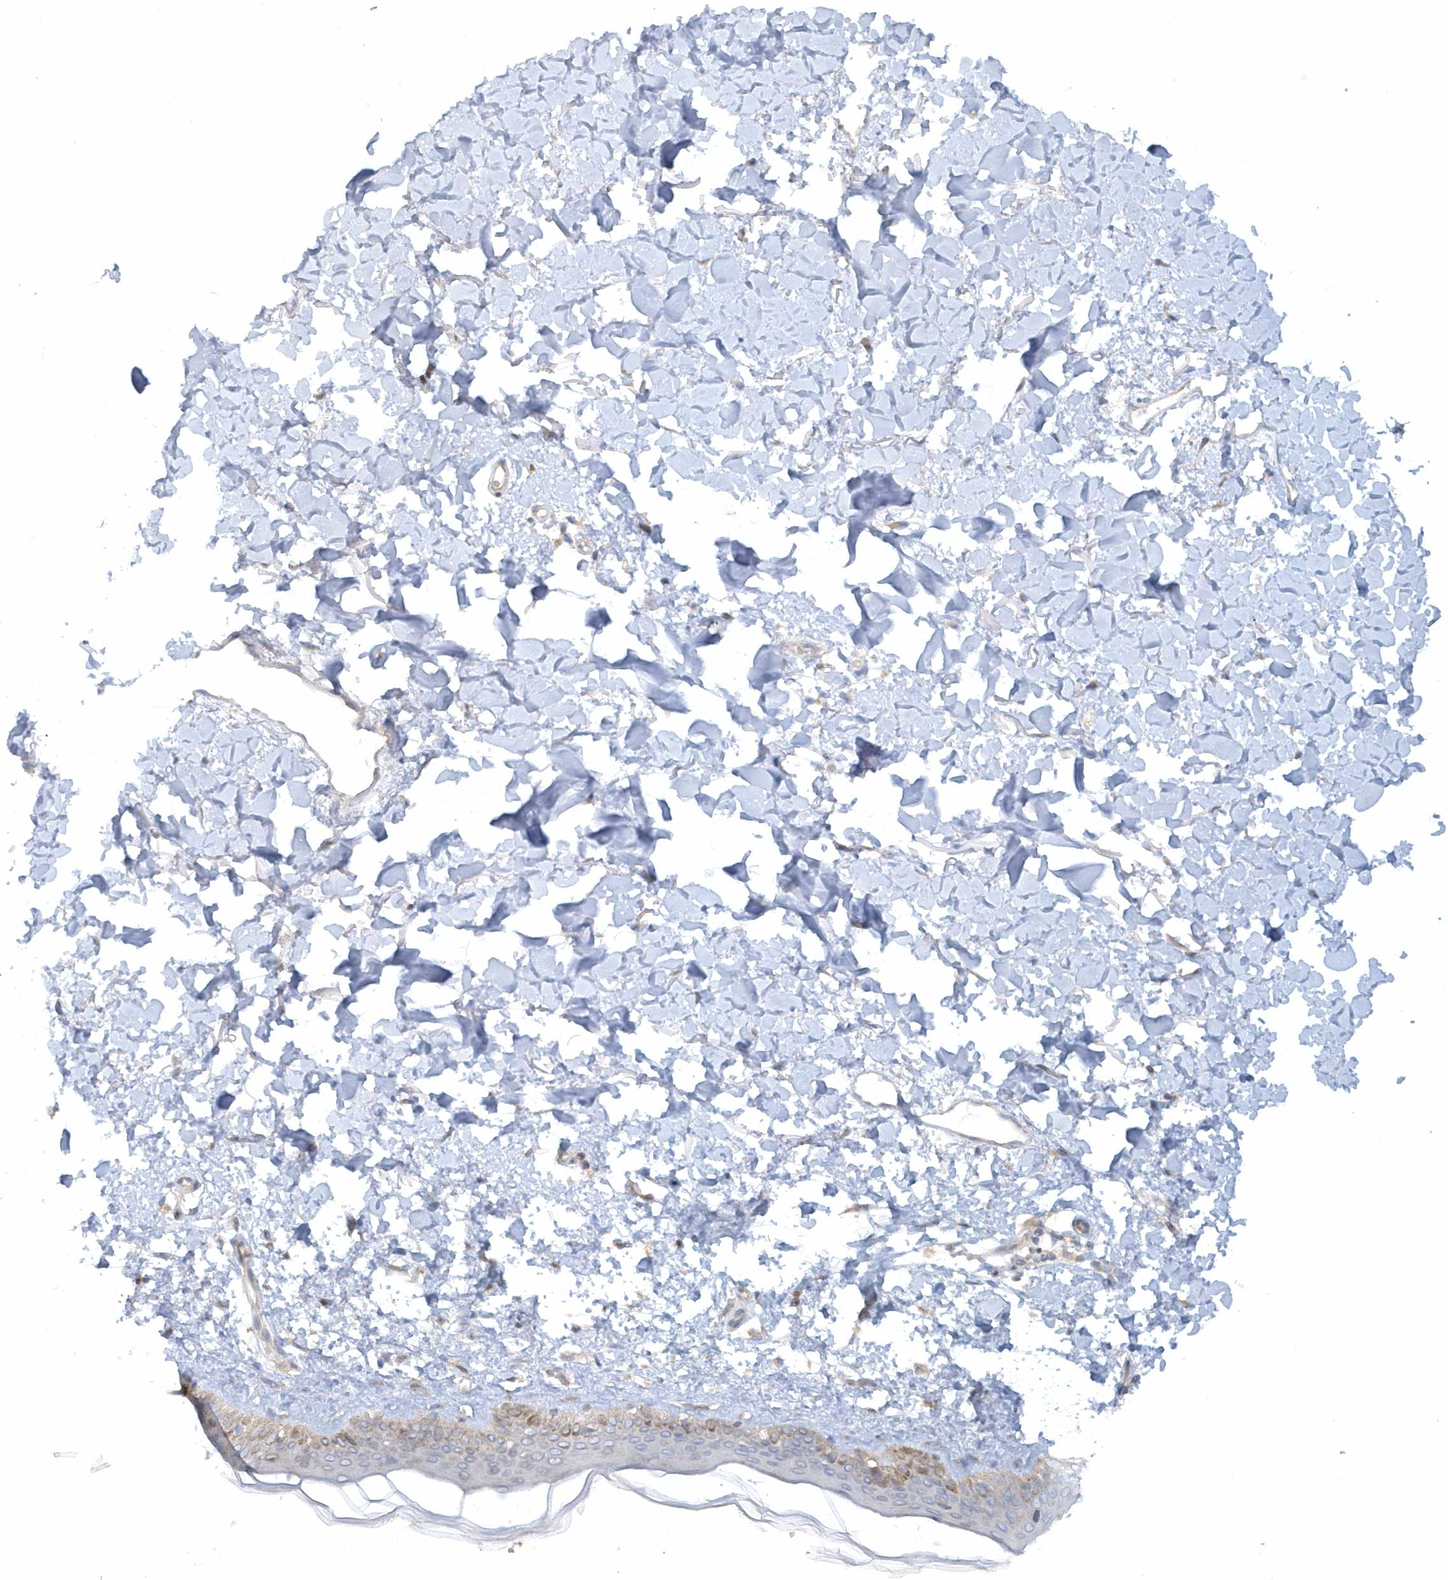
{"staining": {"intensity": "moderate", "quantity": "<25%", "location": "cytoplasmic/membranous"}, "tissue": "skin", "cell_type": "Fibroblasts", "image_type": "normal", "snomed": [{"axis": "morphology", "description": "Normal tissue, NOS"}, {"axis": "topography", "description": "Skin"}], "caption": "High-power microscopy captured an immunohistochemistry (IHC) histopathology image of normal skin, revealing moderate cytoplasmic/membranous positivity in approximately <25% of fibroblasts. (Brightfield microscopy of DAB IHC at high magnification).", "gene": "CNOT10", "patient": {"sex": "female", "age": 58}}